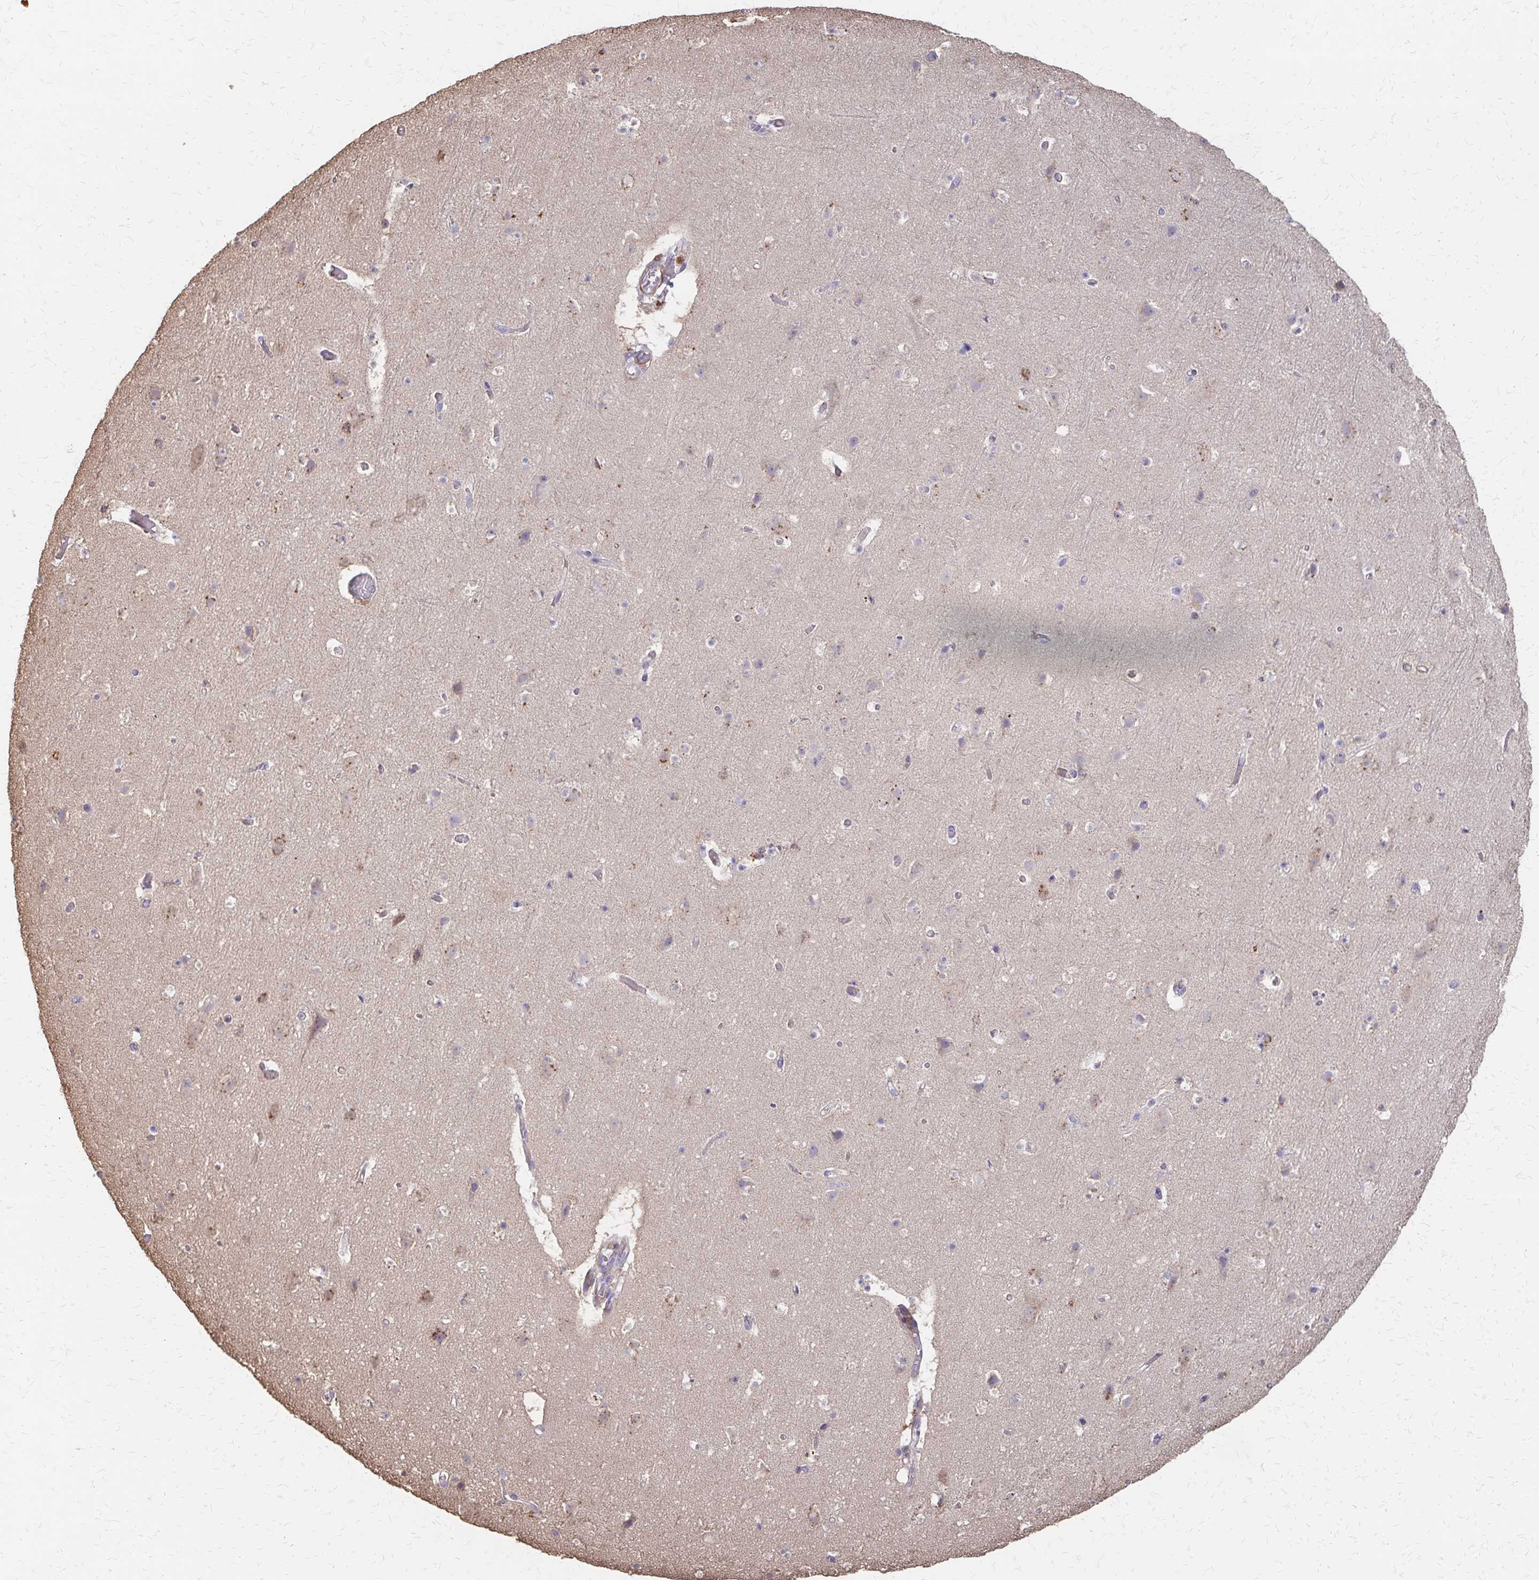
{"staining": {"intensity": "moderate", "quantity": "25%-75%", "location": "cytoplasmic/membranous"}, "tissue": "cerebral cortex", "cell_type": "Endothelial cells", "image_type": "normal", "snomed": [{"axis": "morphology", "description": "Normal tissue, NOS"}, {"axis": "topography", "description": "Cerebral cortex"}], "caption": "Brown immunohistochemical staining in unremarkable human cerebral cortex shows moderate cytoplasmic/membranous positivity in about 25%-75% of endothelial cells. The staining is performed using DAB (3,3'-diaminobenzidine) brown chromogen to label protein expression. The nuclei are counter-stained blue using hematoxylin.", "gene": "IFI44L", "patient": {"sex": "female", "age": 42}}